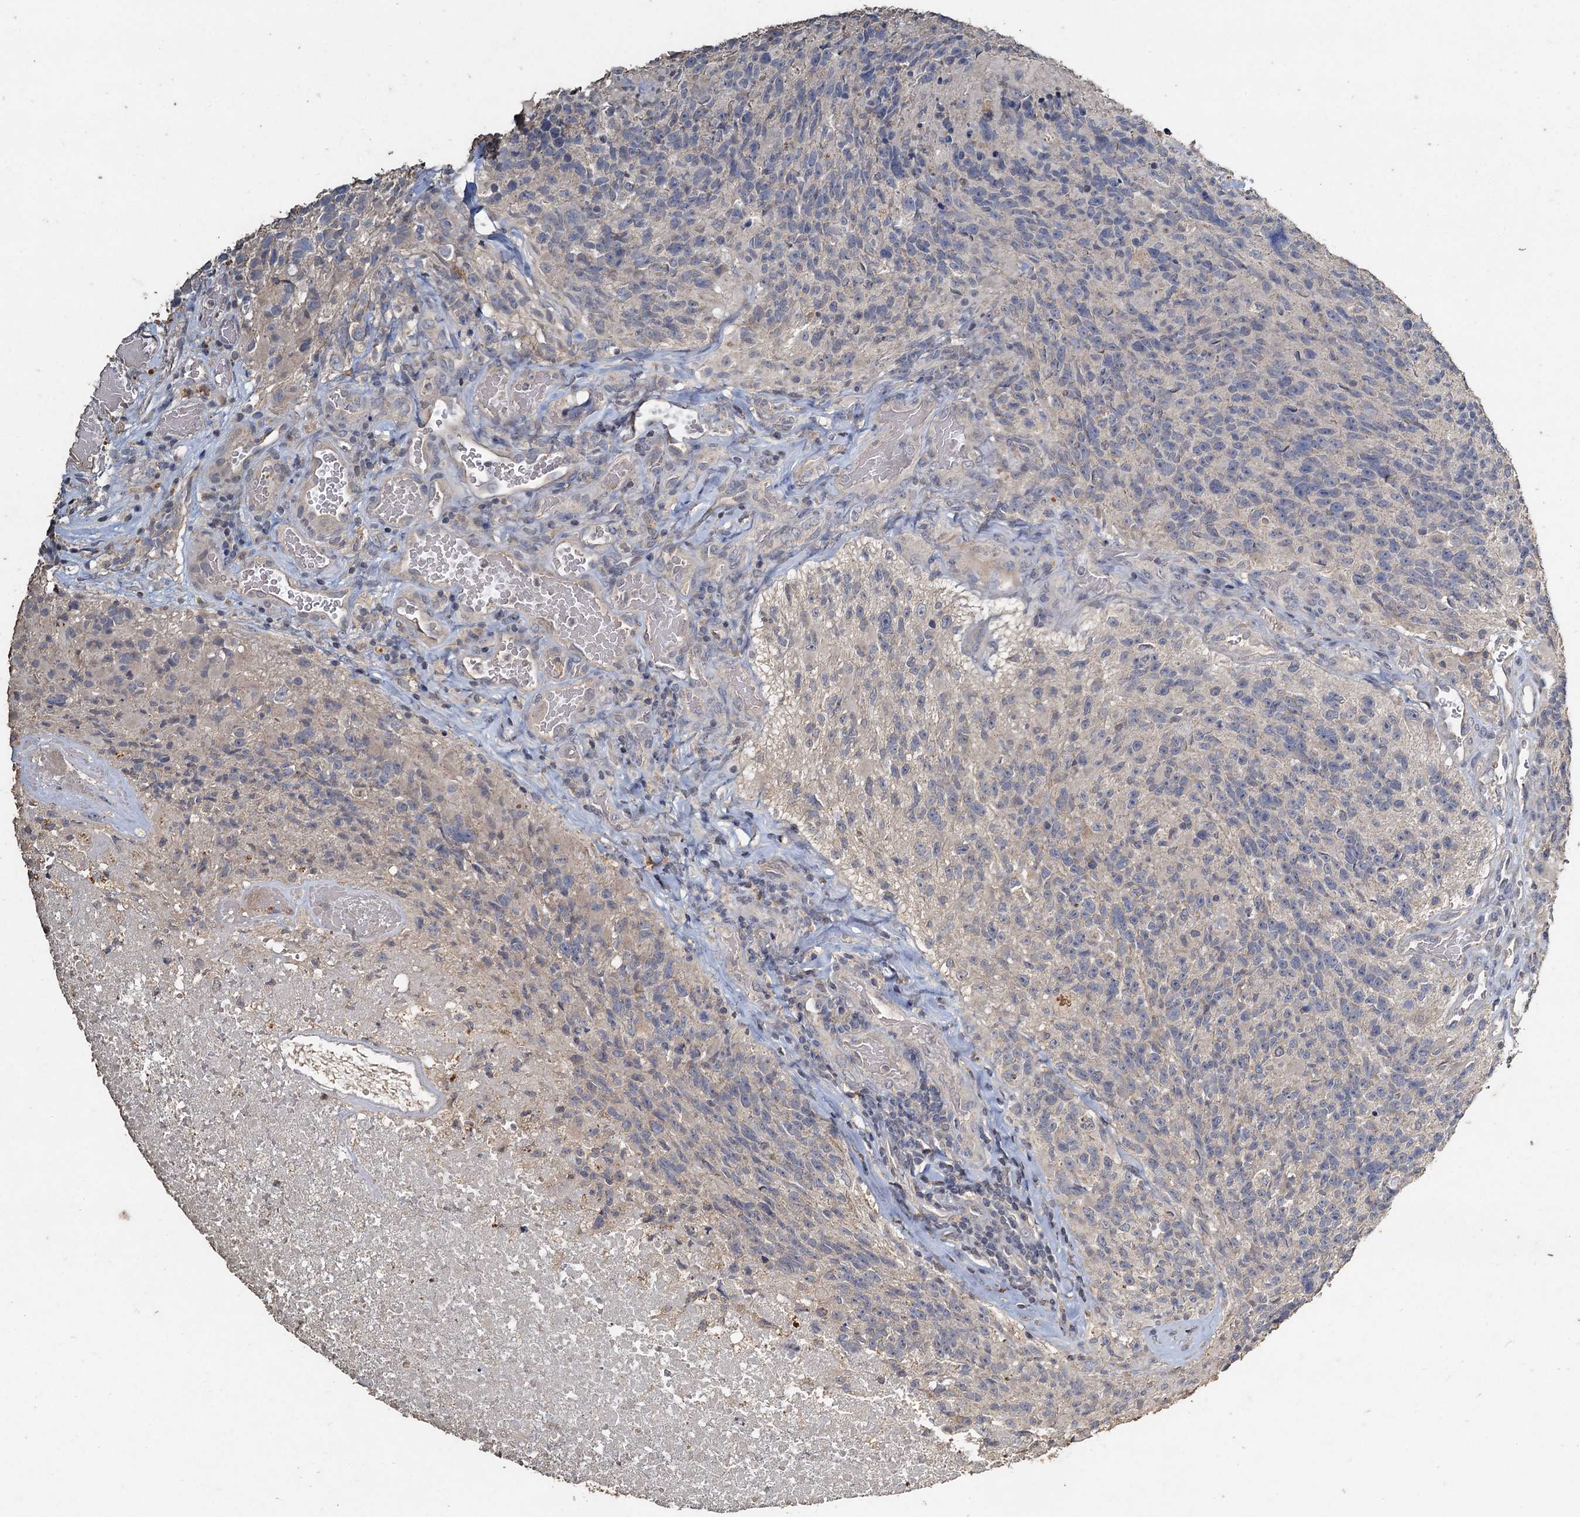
{"staining": {"intensity": "negative", "quantity": "none", "location": "none"}, "tissue": "glioma", "cell_type": "Tumor cells", "image_type": "cancer", "snomed": [{"axis": "morphology", "description": "Glioma, malignant, High grade"}, {"axis": "topography", "description": "Brain"}], "caption": "An IHC image of glioma is shown. There is no staining in tumor cells of glioma.", "gene": "CCDC61", "patient": {"sex": "male", "age": 76}}